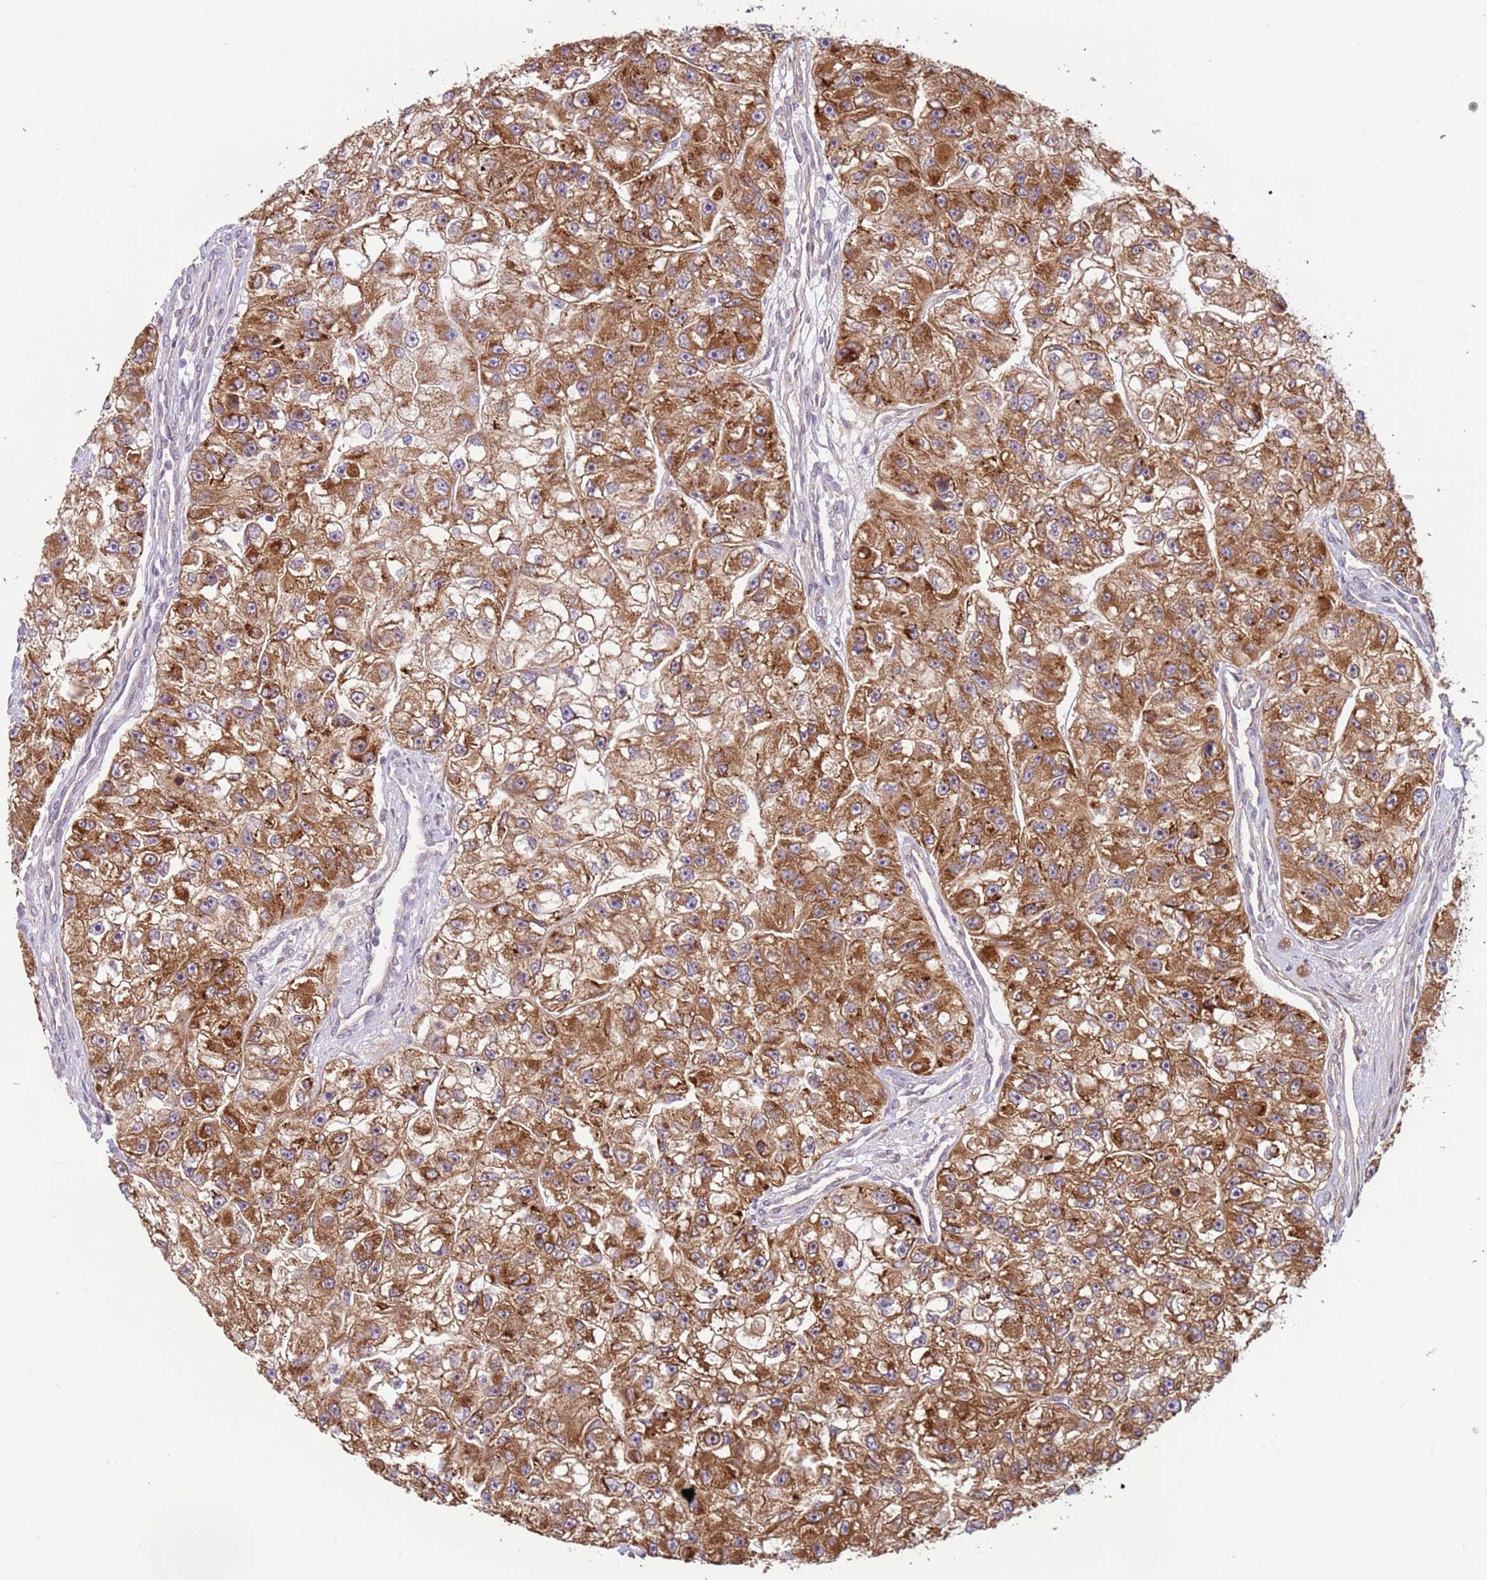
{"staining": {"intensity": "moderate", "quantity": ">75%", "location": "cytoplasmic/membranous"}, "tissue": "renal cancer", "cell_type": "Tumor cells", "image_type": "cancer", "snomed": [{"axis": "morphology", "description": "Adenocarcinoma, NOS"}, {"axis": "topography", "description": "Kidney"}], "caption": "Renal cancer (adenocarcinoma) stained for a protein demonstrates moderate cytoplasmic/membranous positivity in tumor cells. Nuclei are stained in blue.", "gene": "DCAF4", "patient": {"sex": "male", "age": 63}}